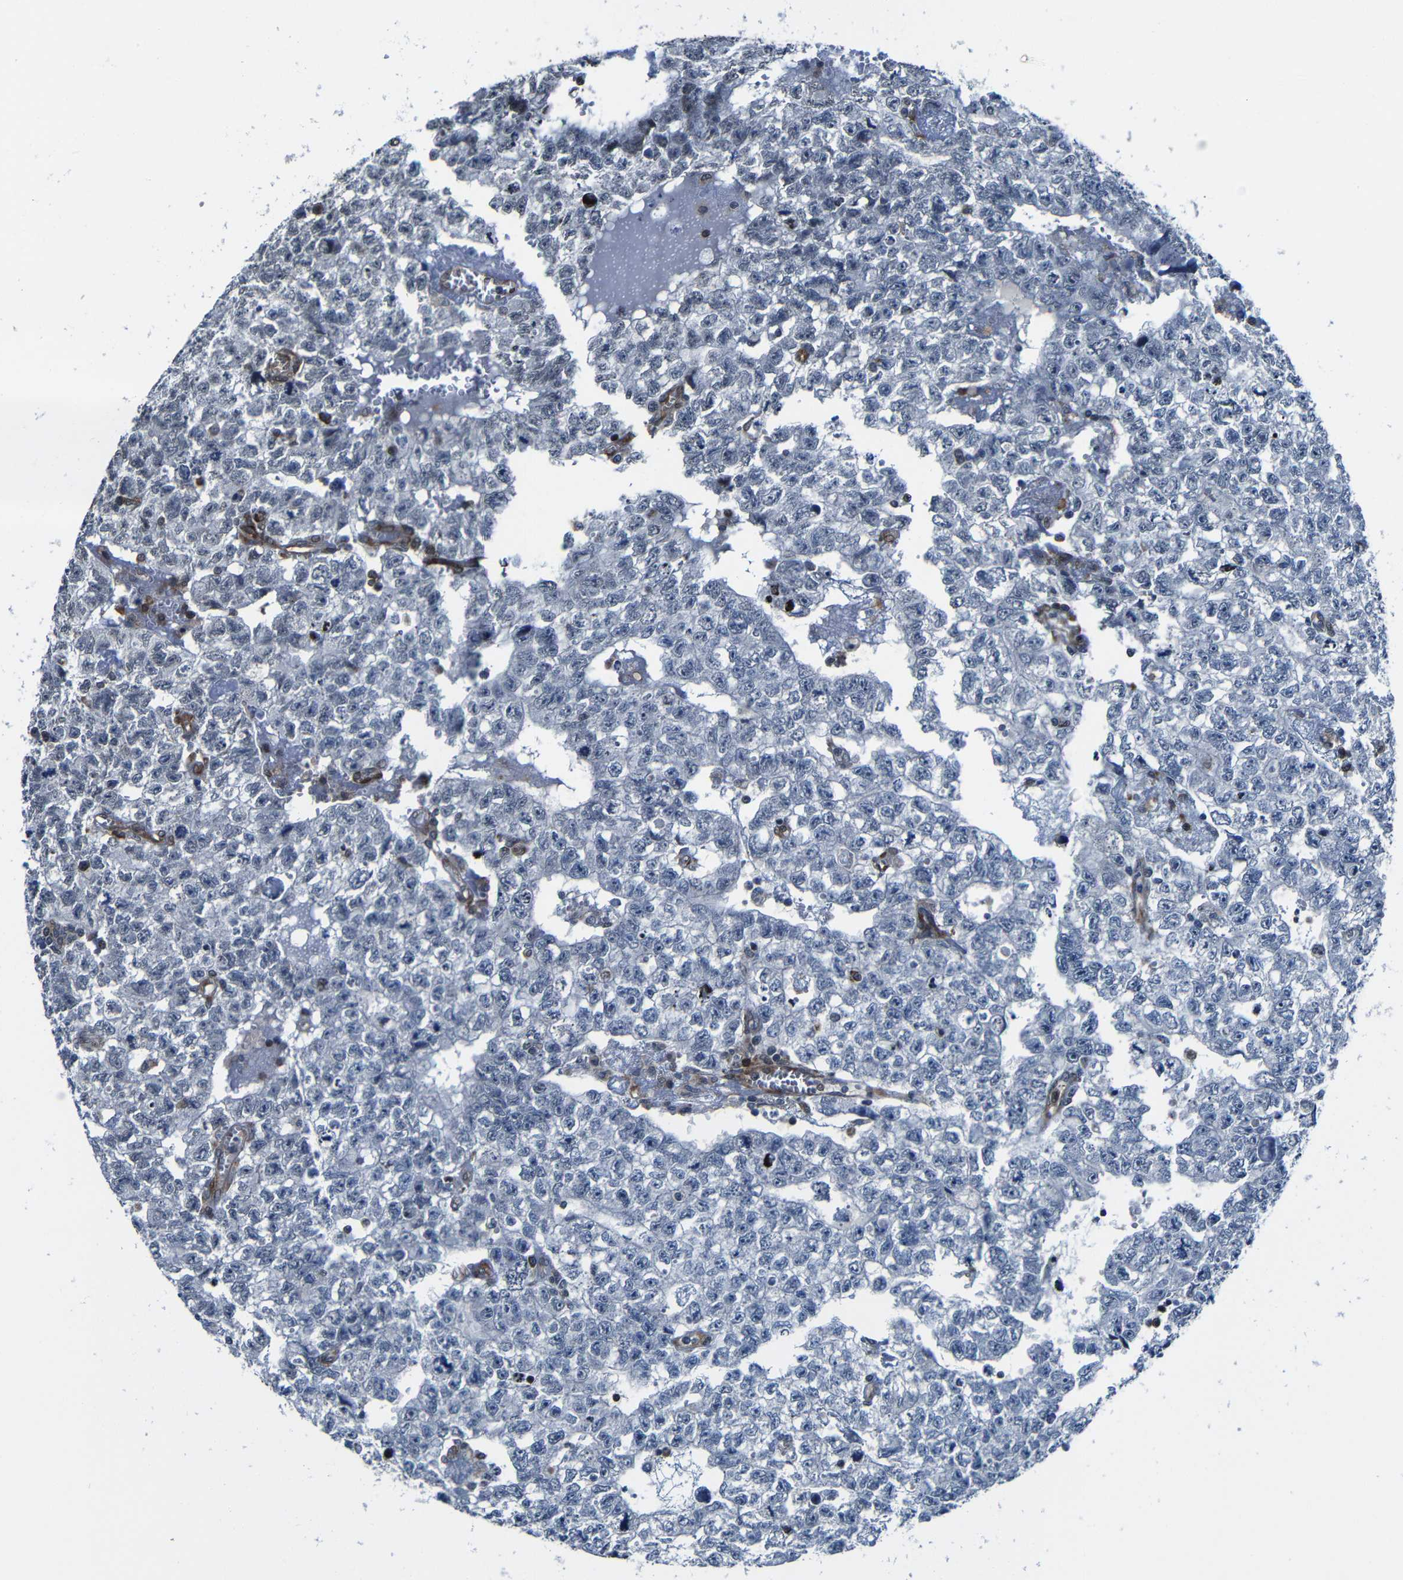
{"staining": {"intensity": "negative", "quantity": "none", "location": "none"}, "tissue": "testis cancer", "cell_type": "Tumor cells", "image_type": "cancer", "snomed": [{"axis": "morphology", "description": "Seminoma, NOS"}, {"axis": "morphology", "description": "Carcinoma, Embryonal, NOS"}, {"axis": "topography", "description": "Testis"}], "caption": "High magnification brightfield microscopy of testis cancer (seminoma) stained with DAB (3,3'-diaminobenzidine) (brown) and counterstained with hematoxylin (blue): tumor cells show no significant expression.", "gene": "KIAA0513", "patient": {"sex": "male", "age": 38}}